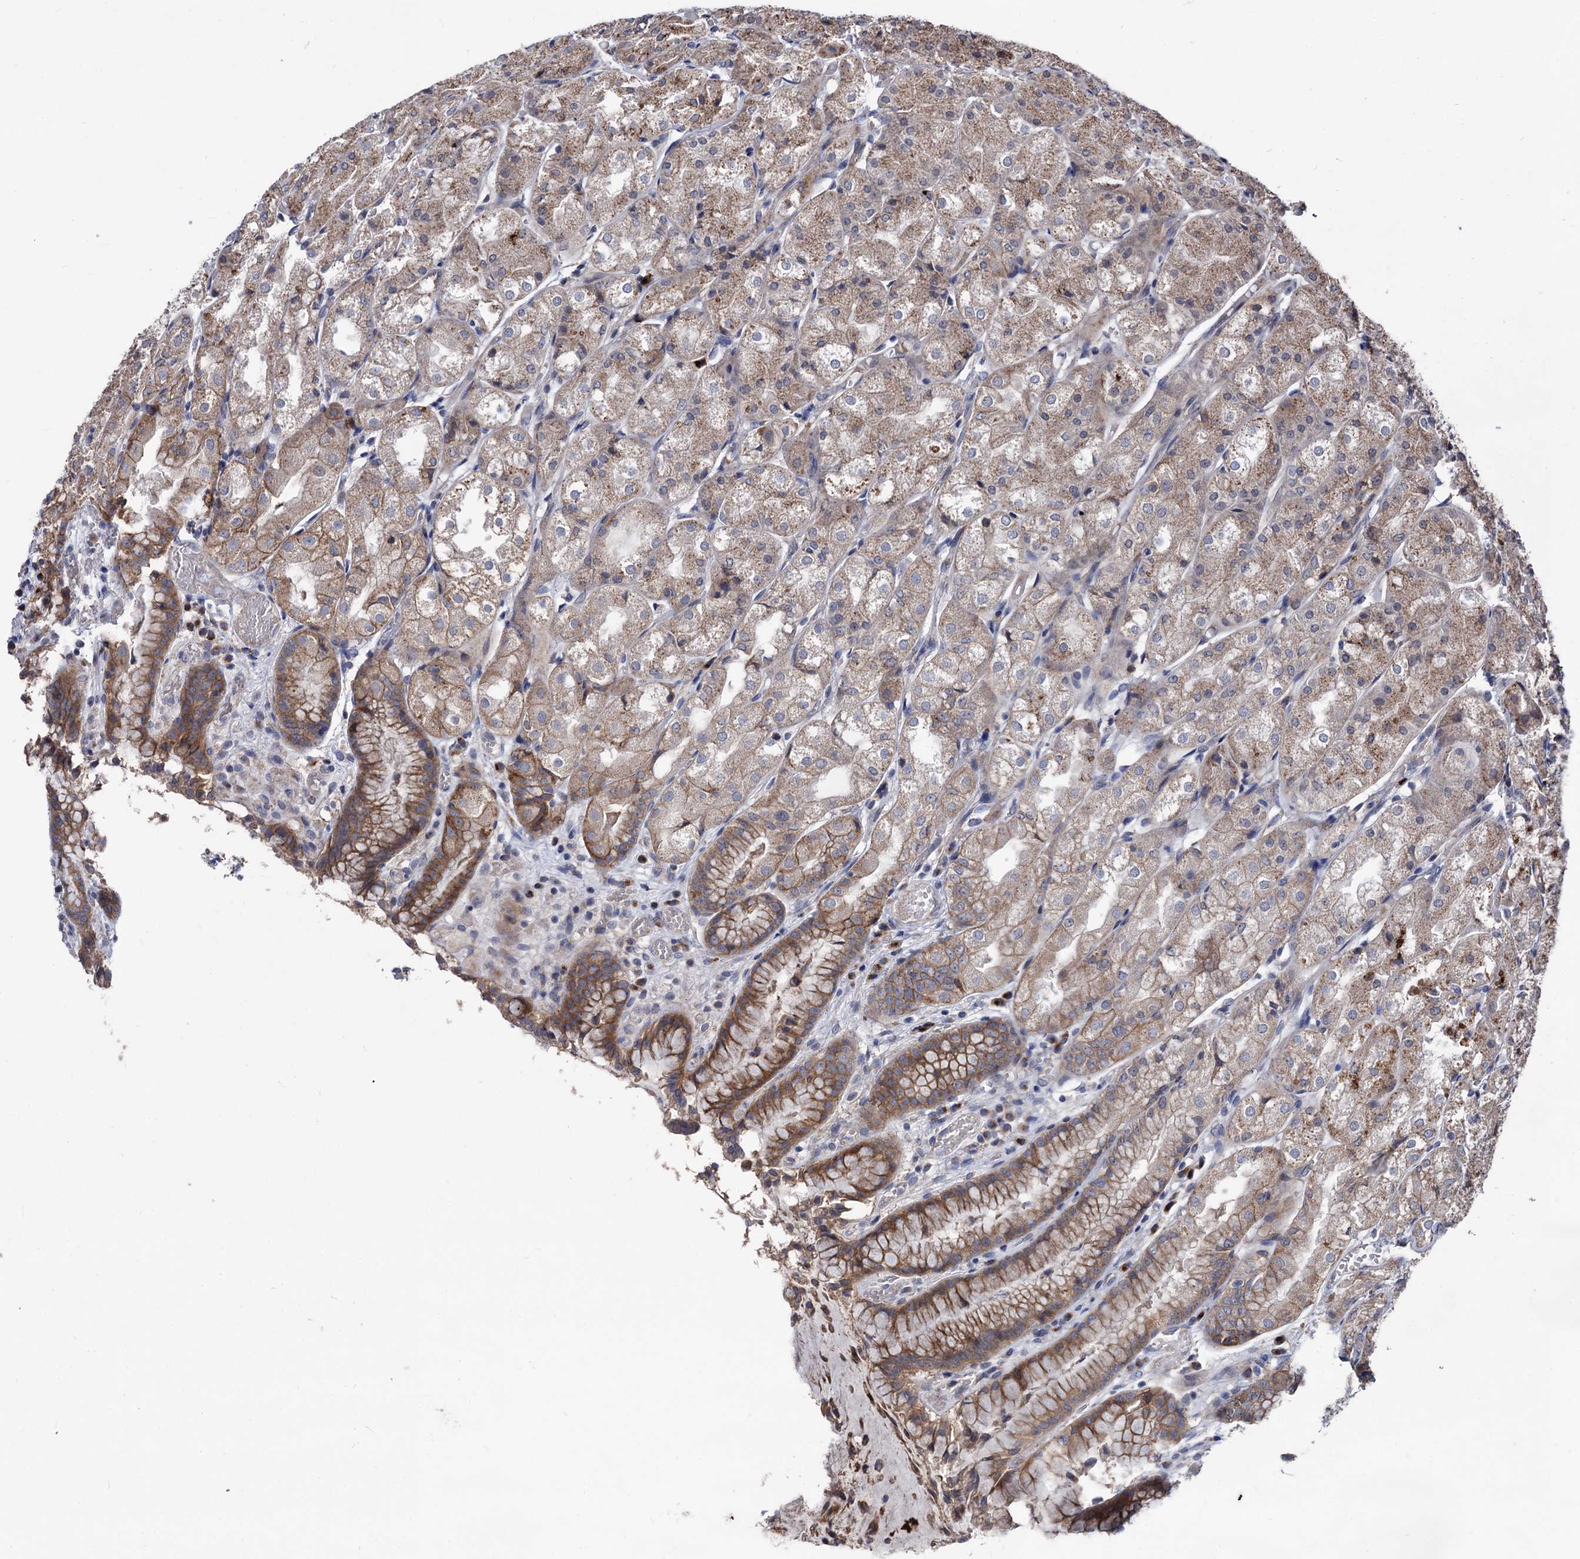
{"staining": {"intensity": "strong", "quantity": "25%-75%", "location": "cytoplasmic/membranous,nuclear"}, "tissue": "stomach", "cell_type": "Glandular cells", "image_type": "normal", "snomed": [{"axis": "morphology", "description": "Normal tissue, NOS"}, {"axis": "topography", "description": "Stomach, upper"}], "caption": "Human stomach stained with a brown dye exhibits strong cytoplasmic/membranous,nuclear positive expression in about 25%-75% of glandular cells.", "gene": "SMAGP", "patient": {"sex": "male", "age": 72}}